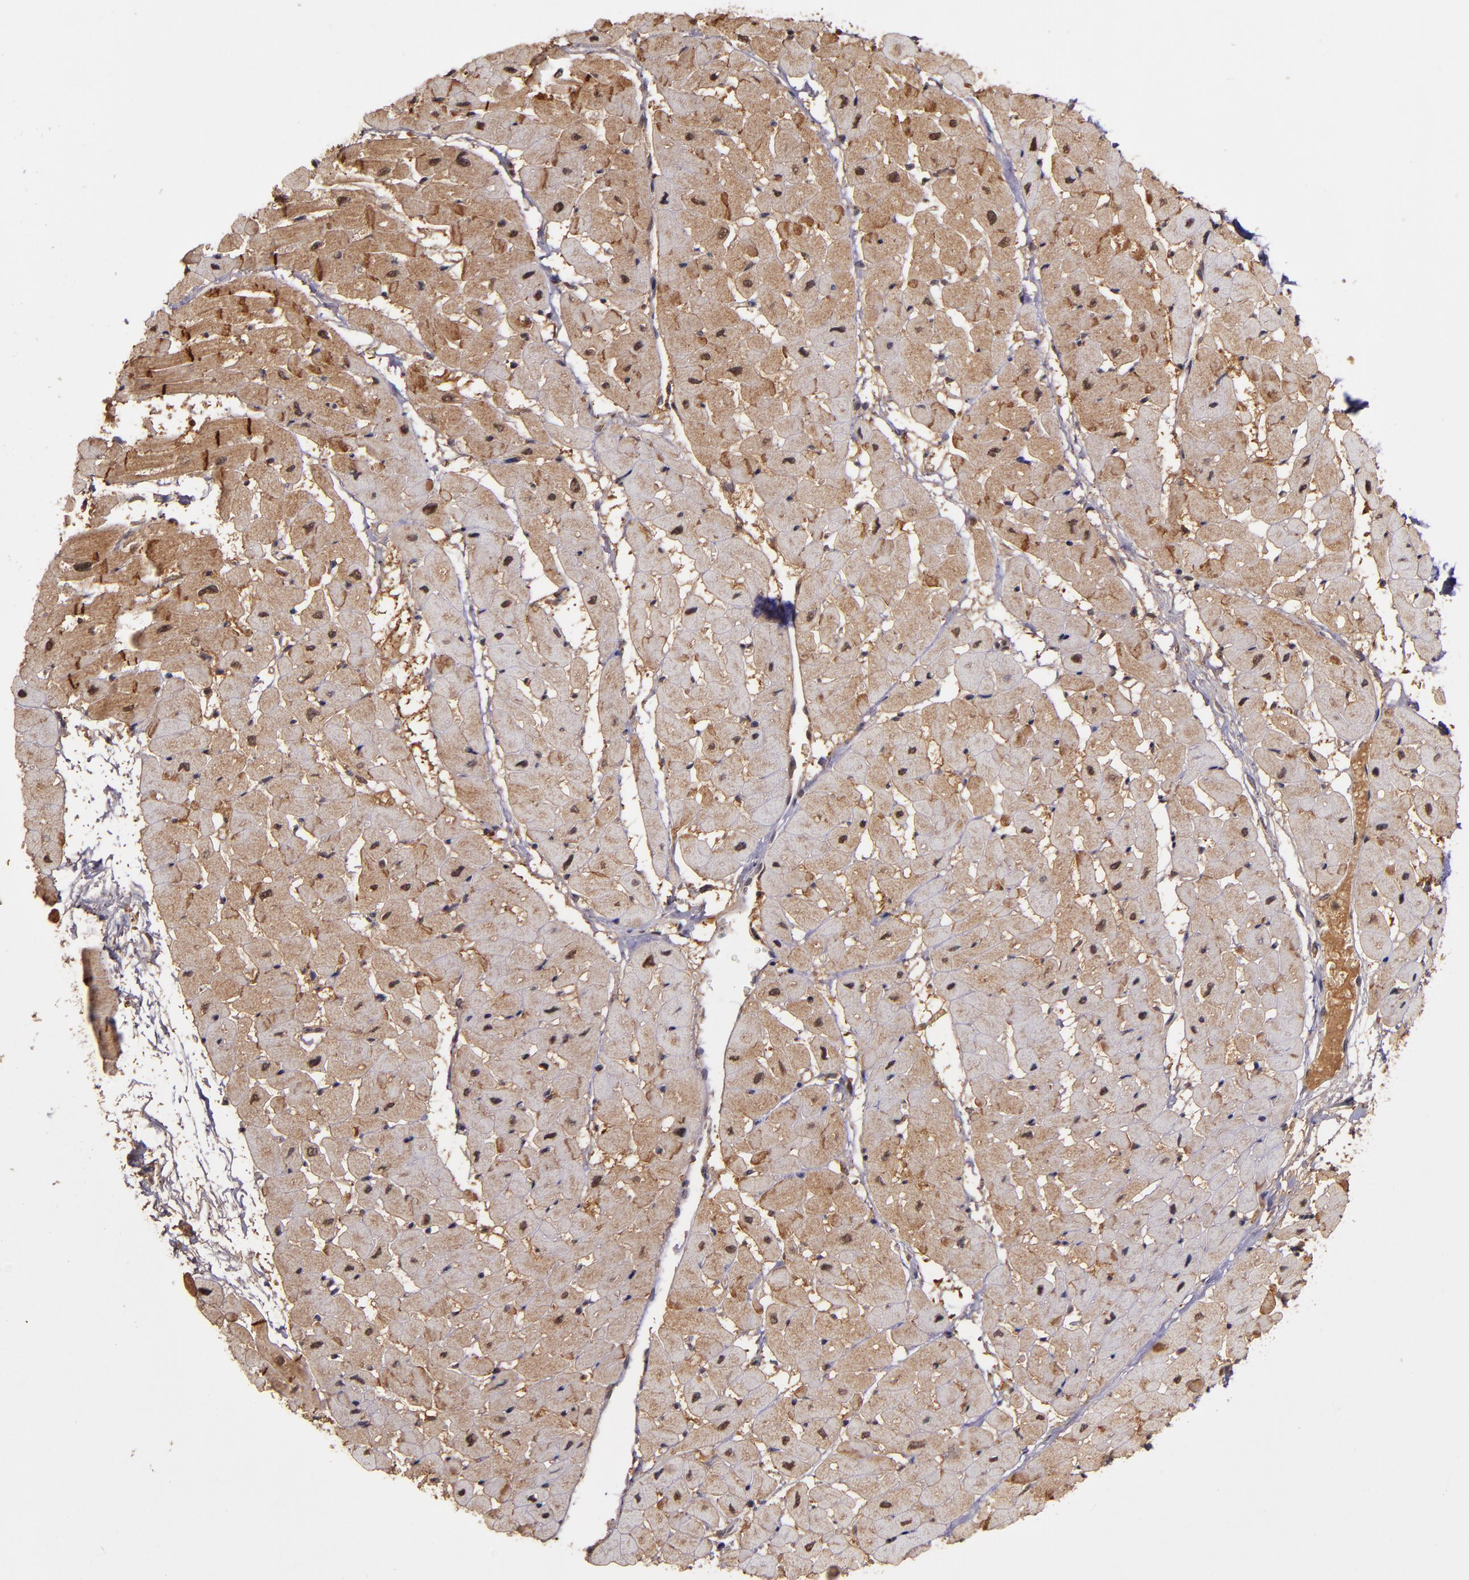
{"staining": {"intensity": "strong", "quantity": "25%-75%", "location": "cytoplasmic/membranous"}, "tissue": "heart muscle", "cell_type": "Cardiomyocytes", "image_type": "normal", "snomed": [{"axis": "morphology", "description": "Normal tissue, NOS"}, {"axis": "topography", "description": "Heart"}], "caption": "Immunohistochemical staining of benign human heart muscle demonstrates strong cytoplasmic/membranous protein staining in approximately 25%-75% of cardiomyocytes.", "gene": "RIOK3", "patient": {"sex": "male", "age": 45}}